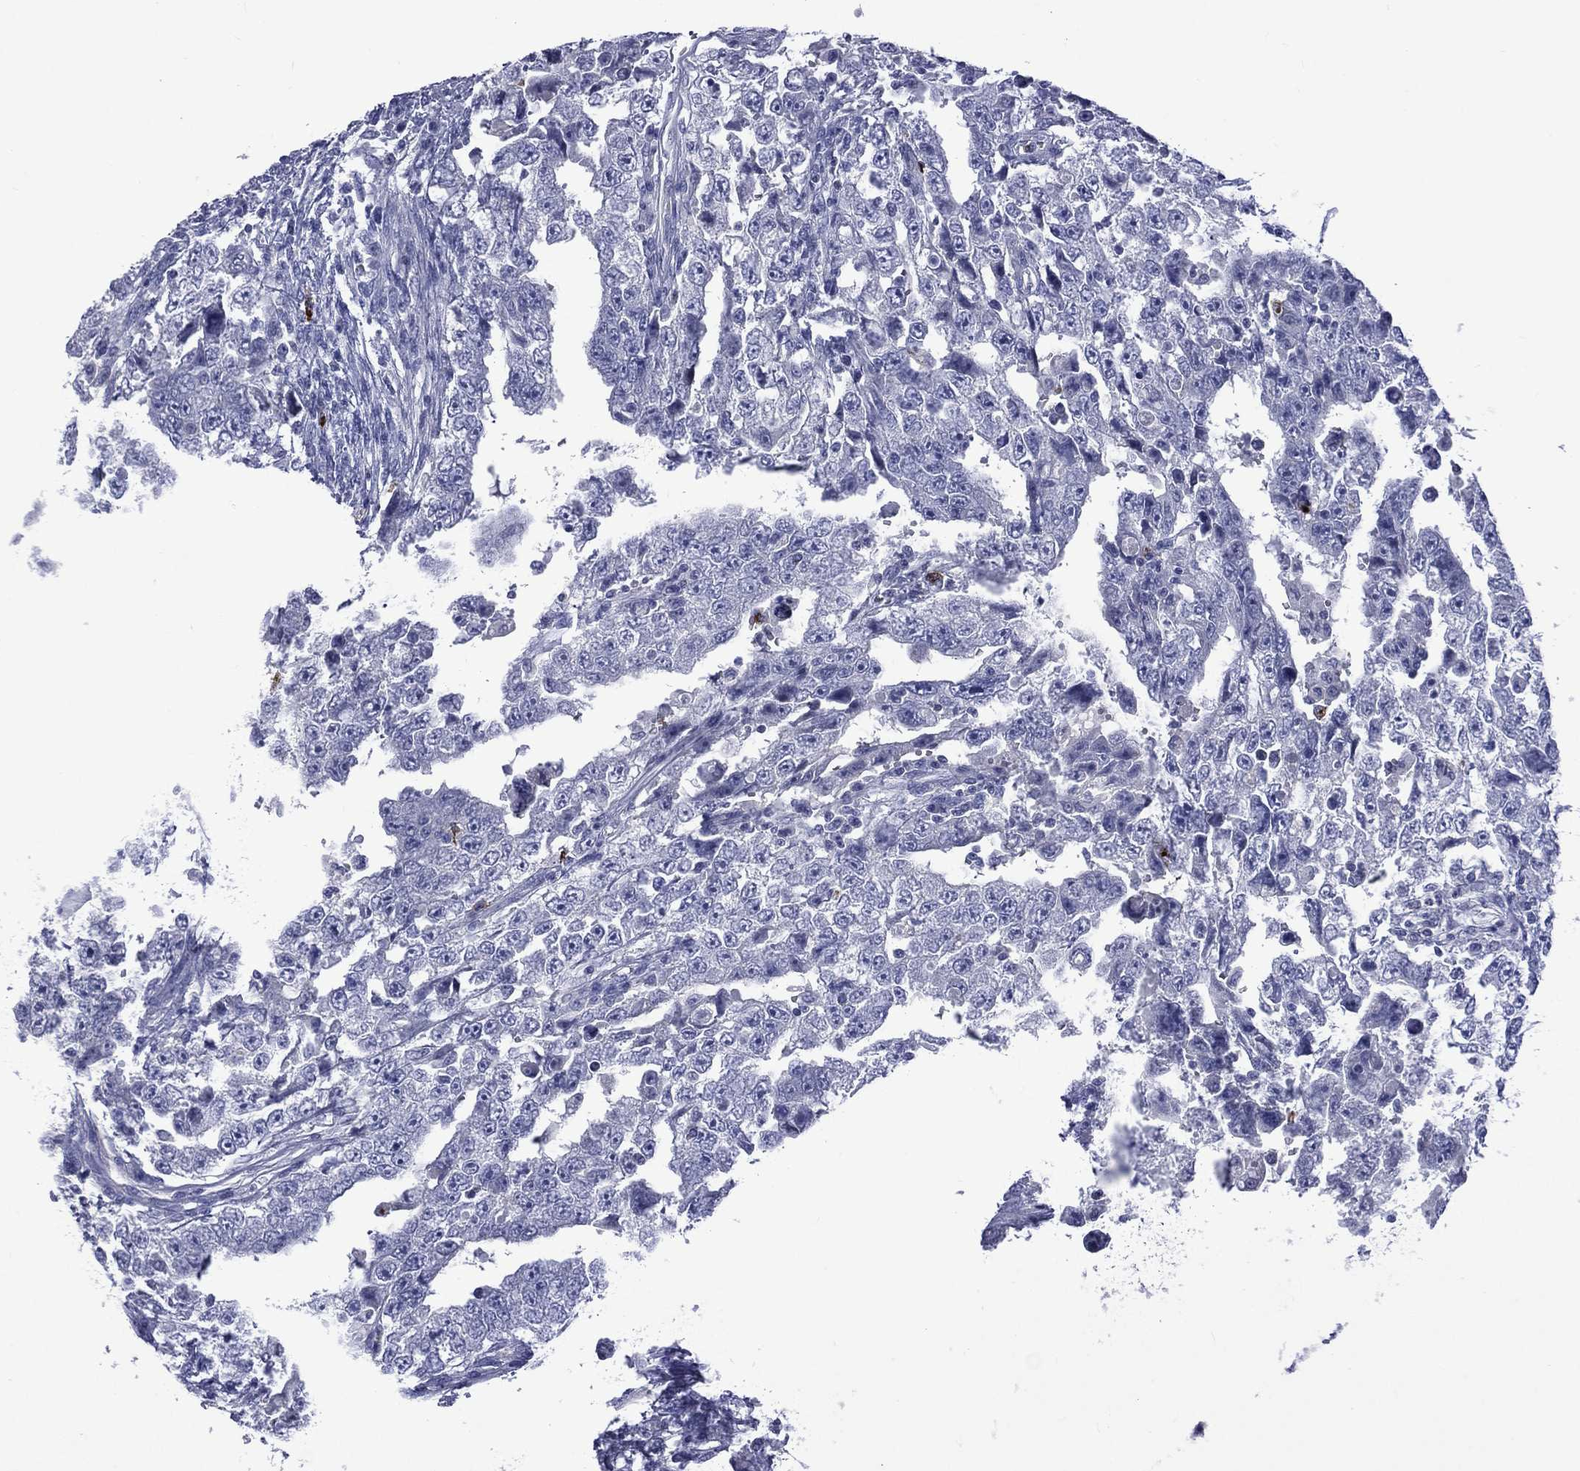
{"staining": {"intensity": "negative", "quantity": "none", "location": "none"}, "tissue": "testis cancer", "cell_type": "Tumor cells", "image_type": "cancer", "snomed": [{"axis": "morphology", "description": "Carcinoma, Embryonal, NOS"}, {"axis": "topography", "description": "Testis"}], "caption": "Protein analysis of embryonal carcinoma (testis) exhibits no significant staining in tumor cells.", "gene": "ELANE", "patient": {"sex": "male", "age": 26}}